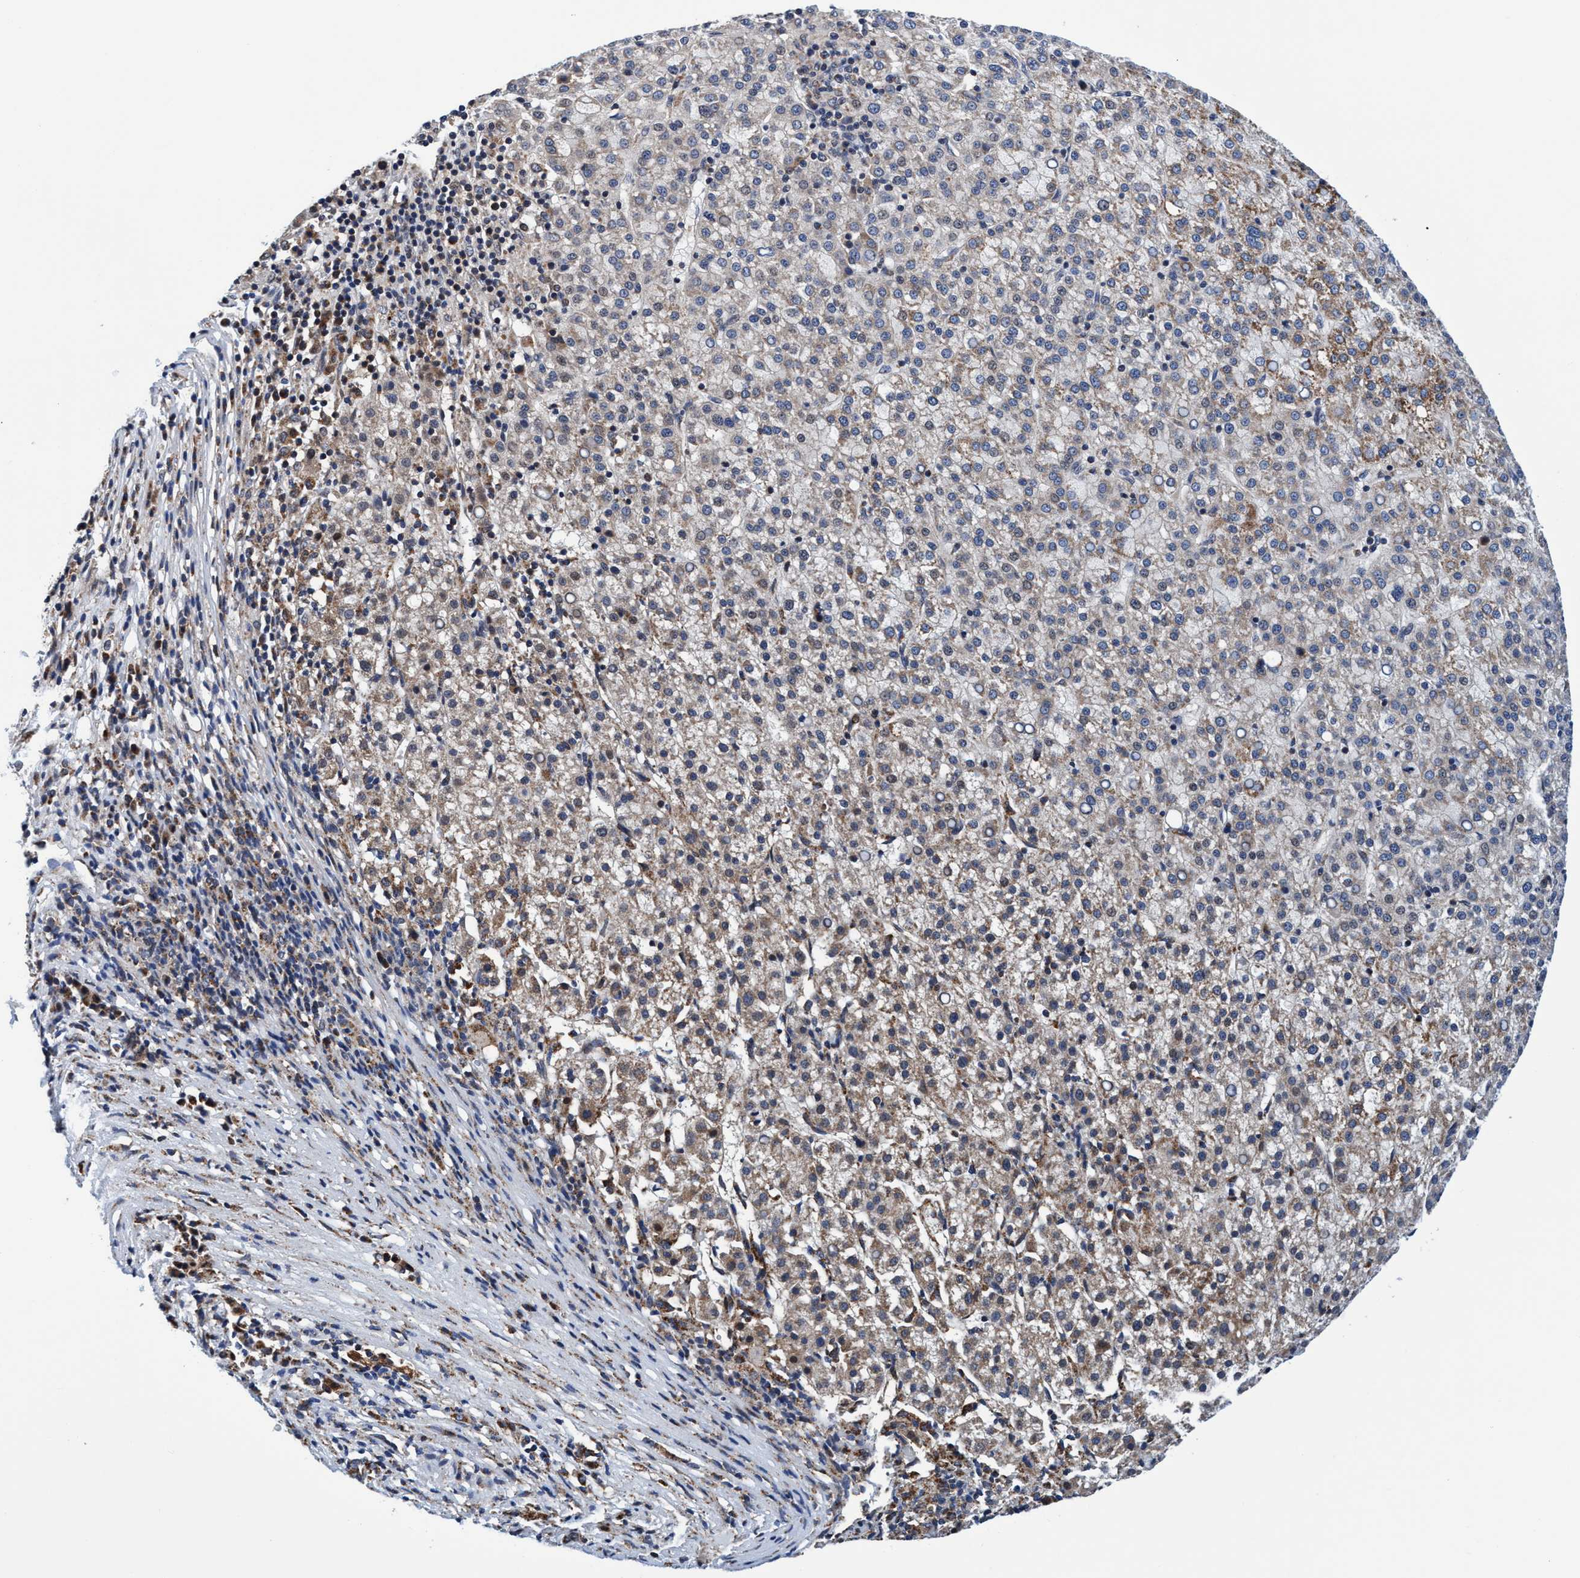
{"staining": {"intensity": "weak", "quantity": "25%-75%", "location": "cytoplasmic/membranous"}, "tissue": "liver cancer", "cell_type": "Tumor cells", "image_type": "cancer", "snomed": [{"axis": "morphology", "description": "Carcinoma, Hepatocellular, NOS"}, {"axis": "topography", "description": "Liver"}], "caption": "About 25%-75% of tumor cells in liver cancer display weak cytoplasmic/membranous protein staining as visualized by brown immunohistochemical staining.", "gene": "AGAP2", "patient": {"sex": "female", "age": 58}}